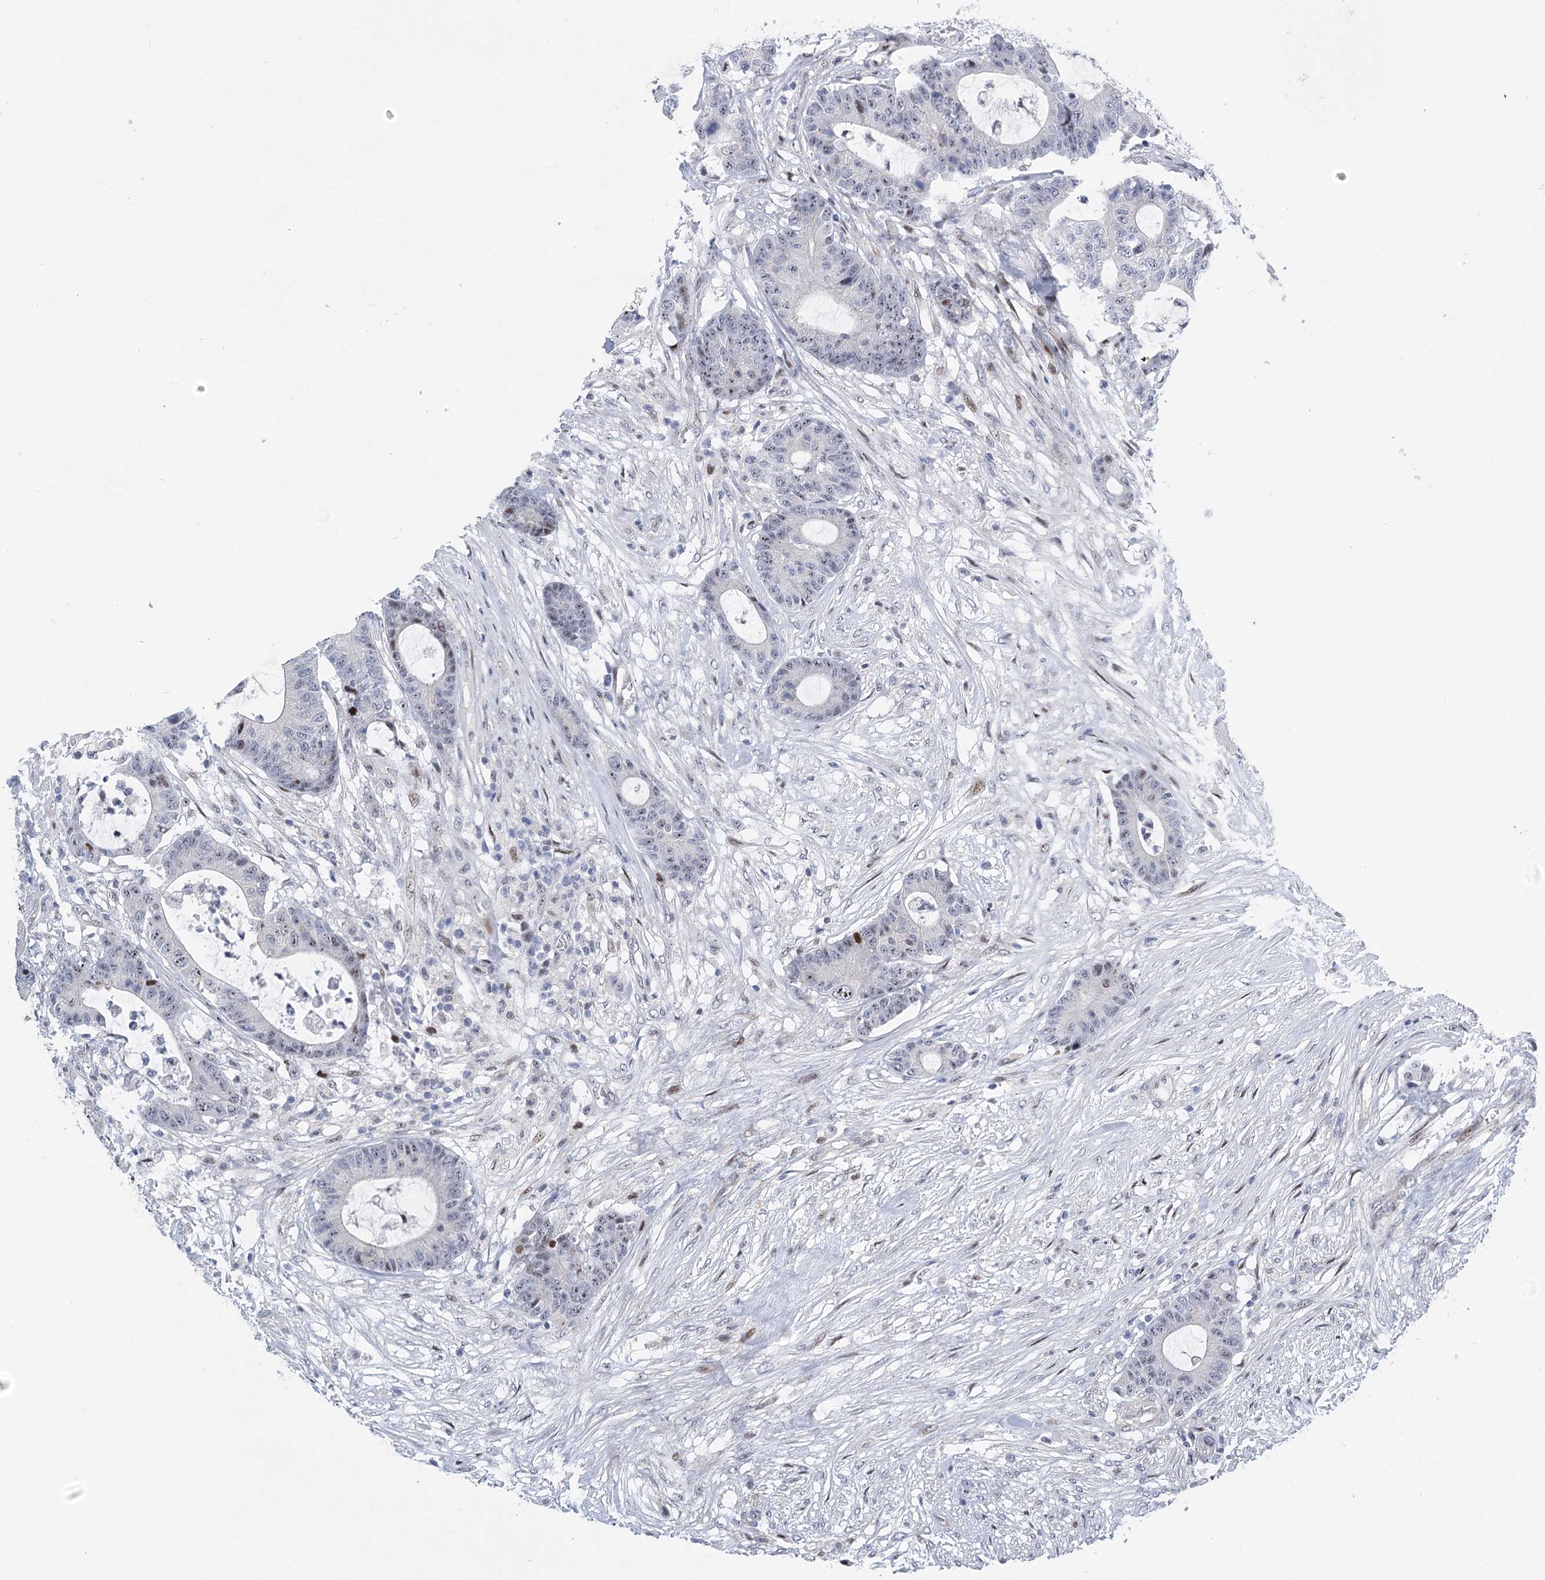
{"staining": {"intensity": "weak", "quantity": "<25%", "location": "nuclear"}, "tissue": "colorectal cancer", "cell_type": "Tumor cells", "image_type": "cancer", "snomed": [{"axis": "morphology", "description": "Adenocarcinoma, NOS"}, {"axis": "topography", "description": "Colon"}], "caption": "IHC histopathology image of neoplastic tissue: colorectal cancer stained with DAB demonstrates no significant protein positivity in tumor cells.", "gene": "CAMTA1", "patient": {"sex": "female", "age": 84}}